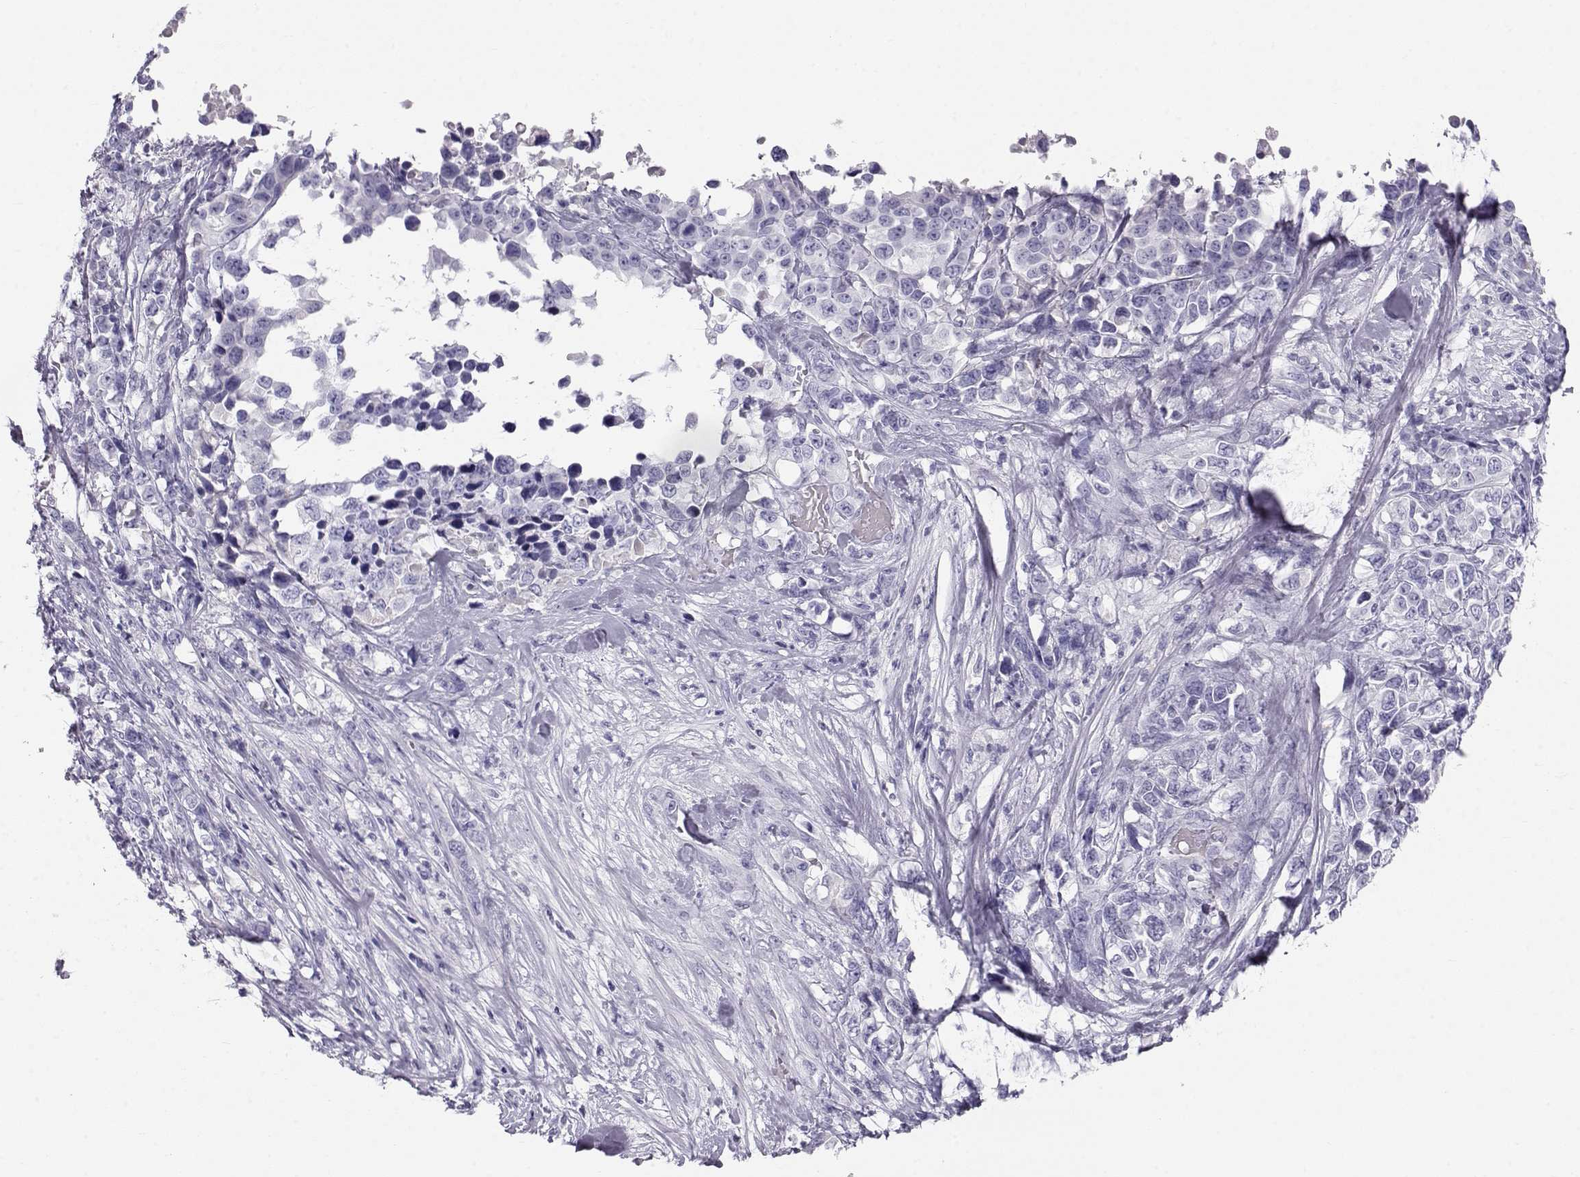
{"staining": {"intensity": "negative", "quantity": "none", "location": "none"}, "tissue": "melanoma", "cell_type": "Tumor cells", "image_type": "cancer", "snomed": [{"axis": "morphology", "description": "Malignant melanoma, Metastatic site"}, {"axis": "topography", "description": "Skin"}], "caption": "This is an IHC photomicrograph of melanoma. There is no staining in tumor cells.", "gene": "GPR26", "patient": {"sex": "male", "age": 84}}